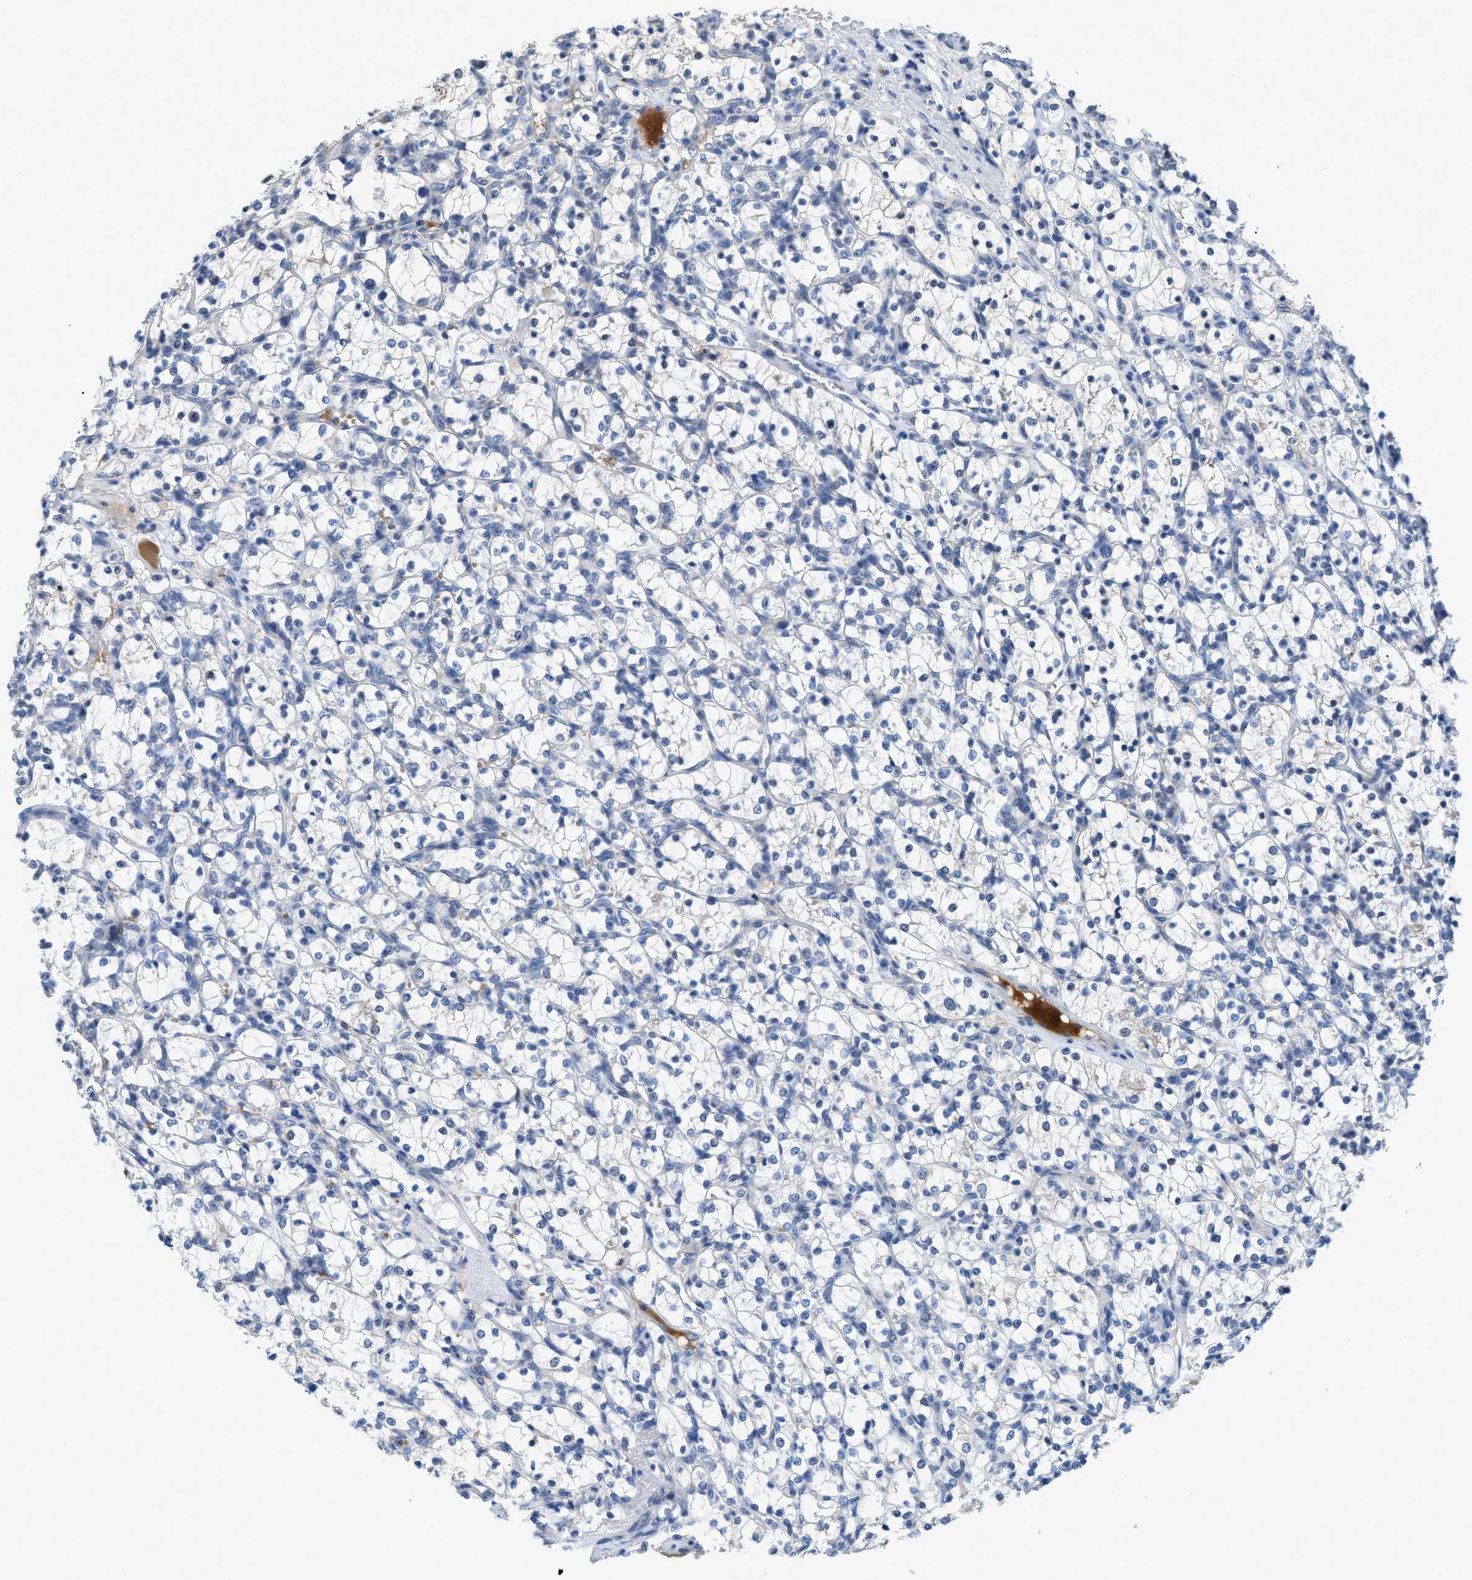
{"staining": {"intensity": "negative", "quantity": "none", "location": "none"}, "tissue": "renal cancer", "cell_type": "Tumor cells", "image_type": "cancer", "snomed": [{"axis": "morphology", "description": "Adenocarcinoma, NOS"}, {"axis": "topography", "description": "Kidney"}], "caption": "Immunohistochemistry (IHC) histopathology image of neoplastic tissue: adenocarcinoma (renal) stained with DAB (3,3'-diaminobenzidine) exhibits no significant protein staining in tumor cells.", "gene": "TSPAN3", "patient": {"sex": "female", "age": 69}}